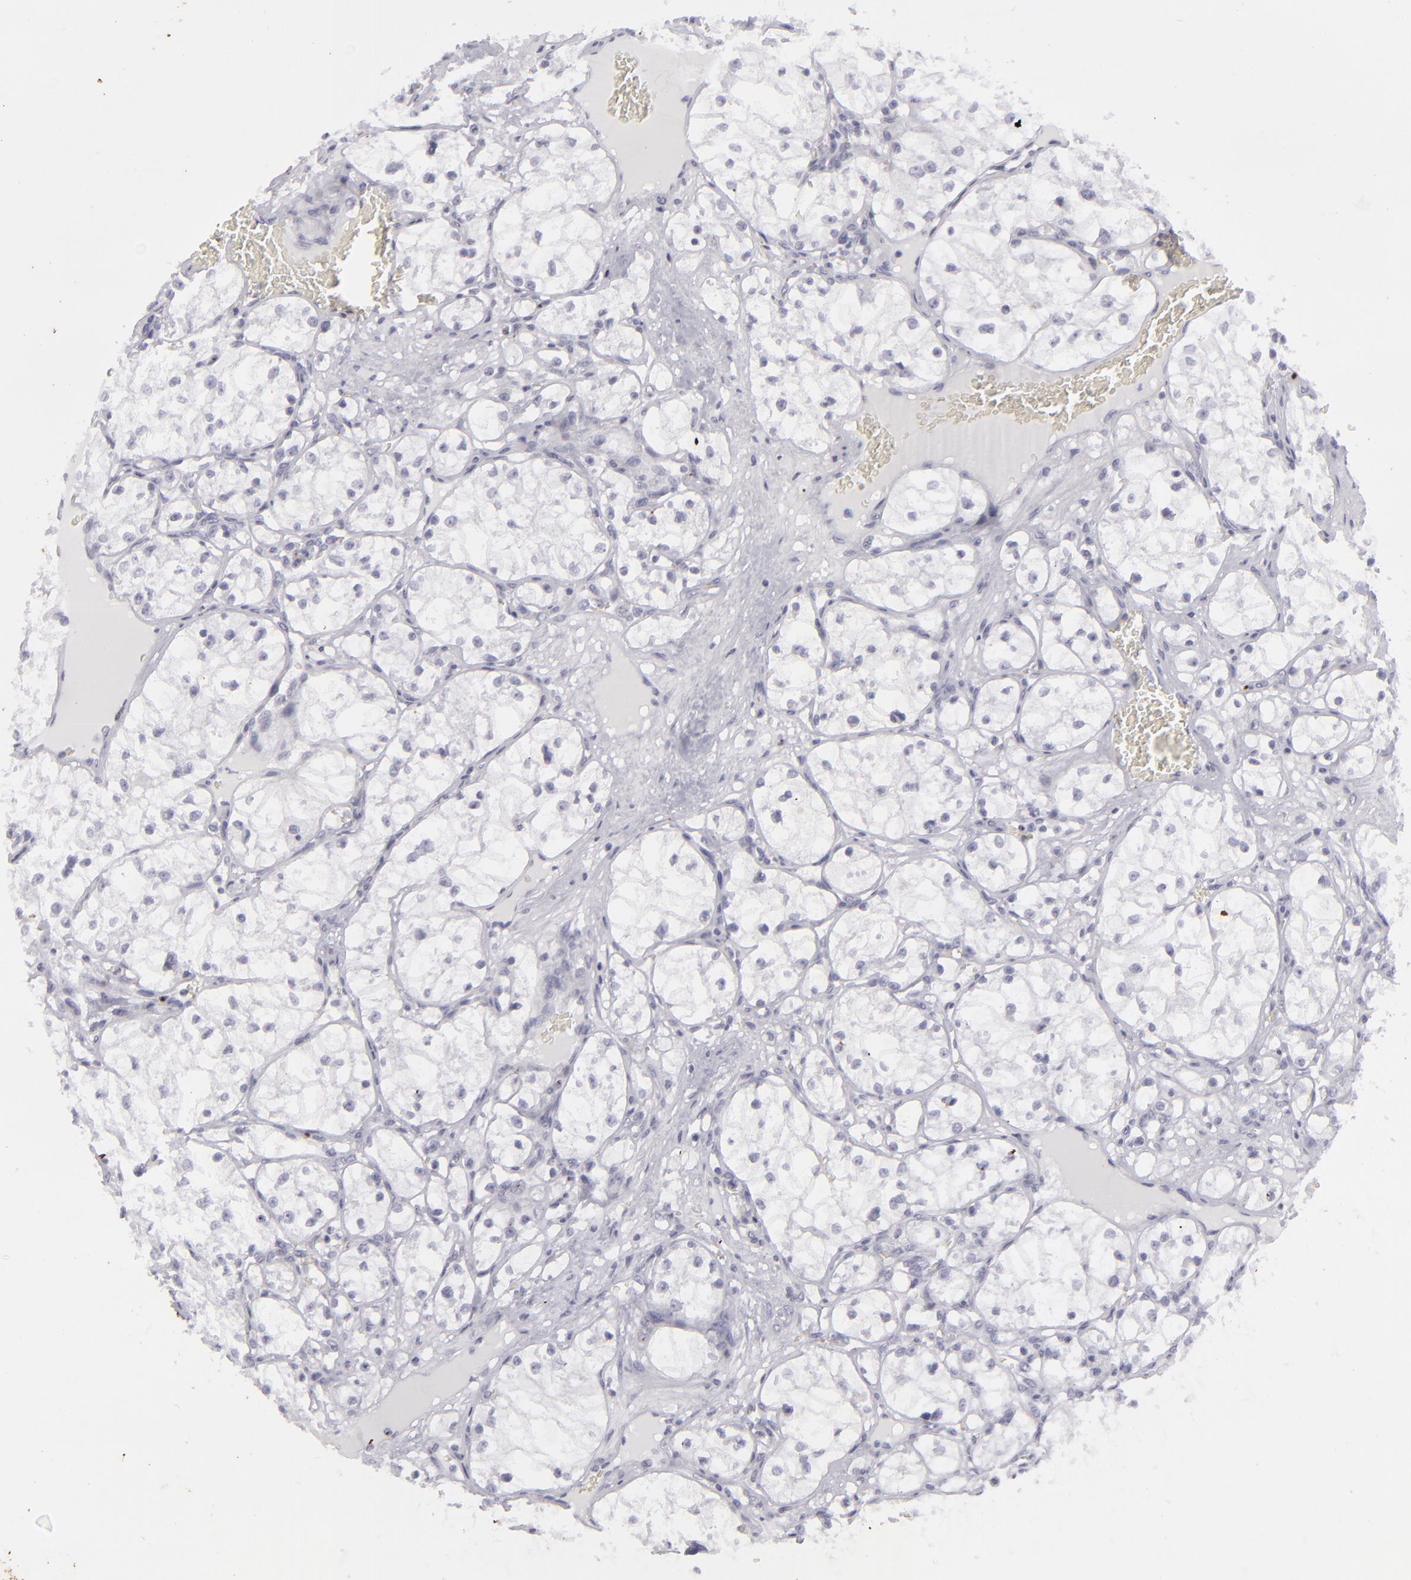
{"staining": {"intensity": "negative", "quantity": "none", "location": "none"}, "tissue": "renal cancer", "cell_type": "Tumor cells", "image_type": "cancer", "snomed": [{"axis": "morphology", "description": "Adenocarcinoma, NOS"}, {"axis": "topography", "description": "Kidney"}], "caption": "Tumor cells are negative for protein expression in human renal adenocarcinoma.", "gene": "KRT1", "patient": {"sex": "male", "age": 61}}